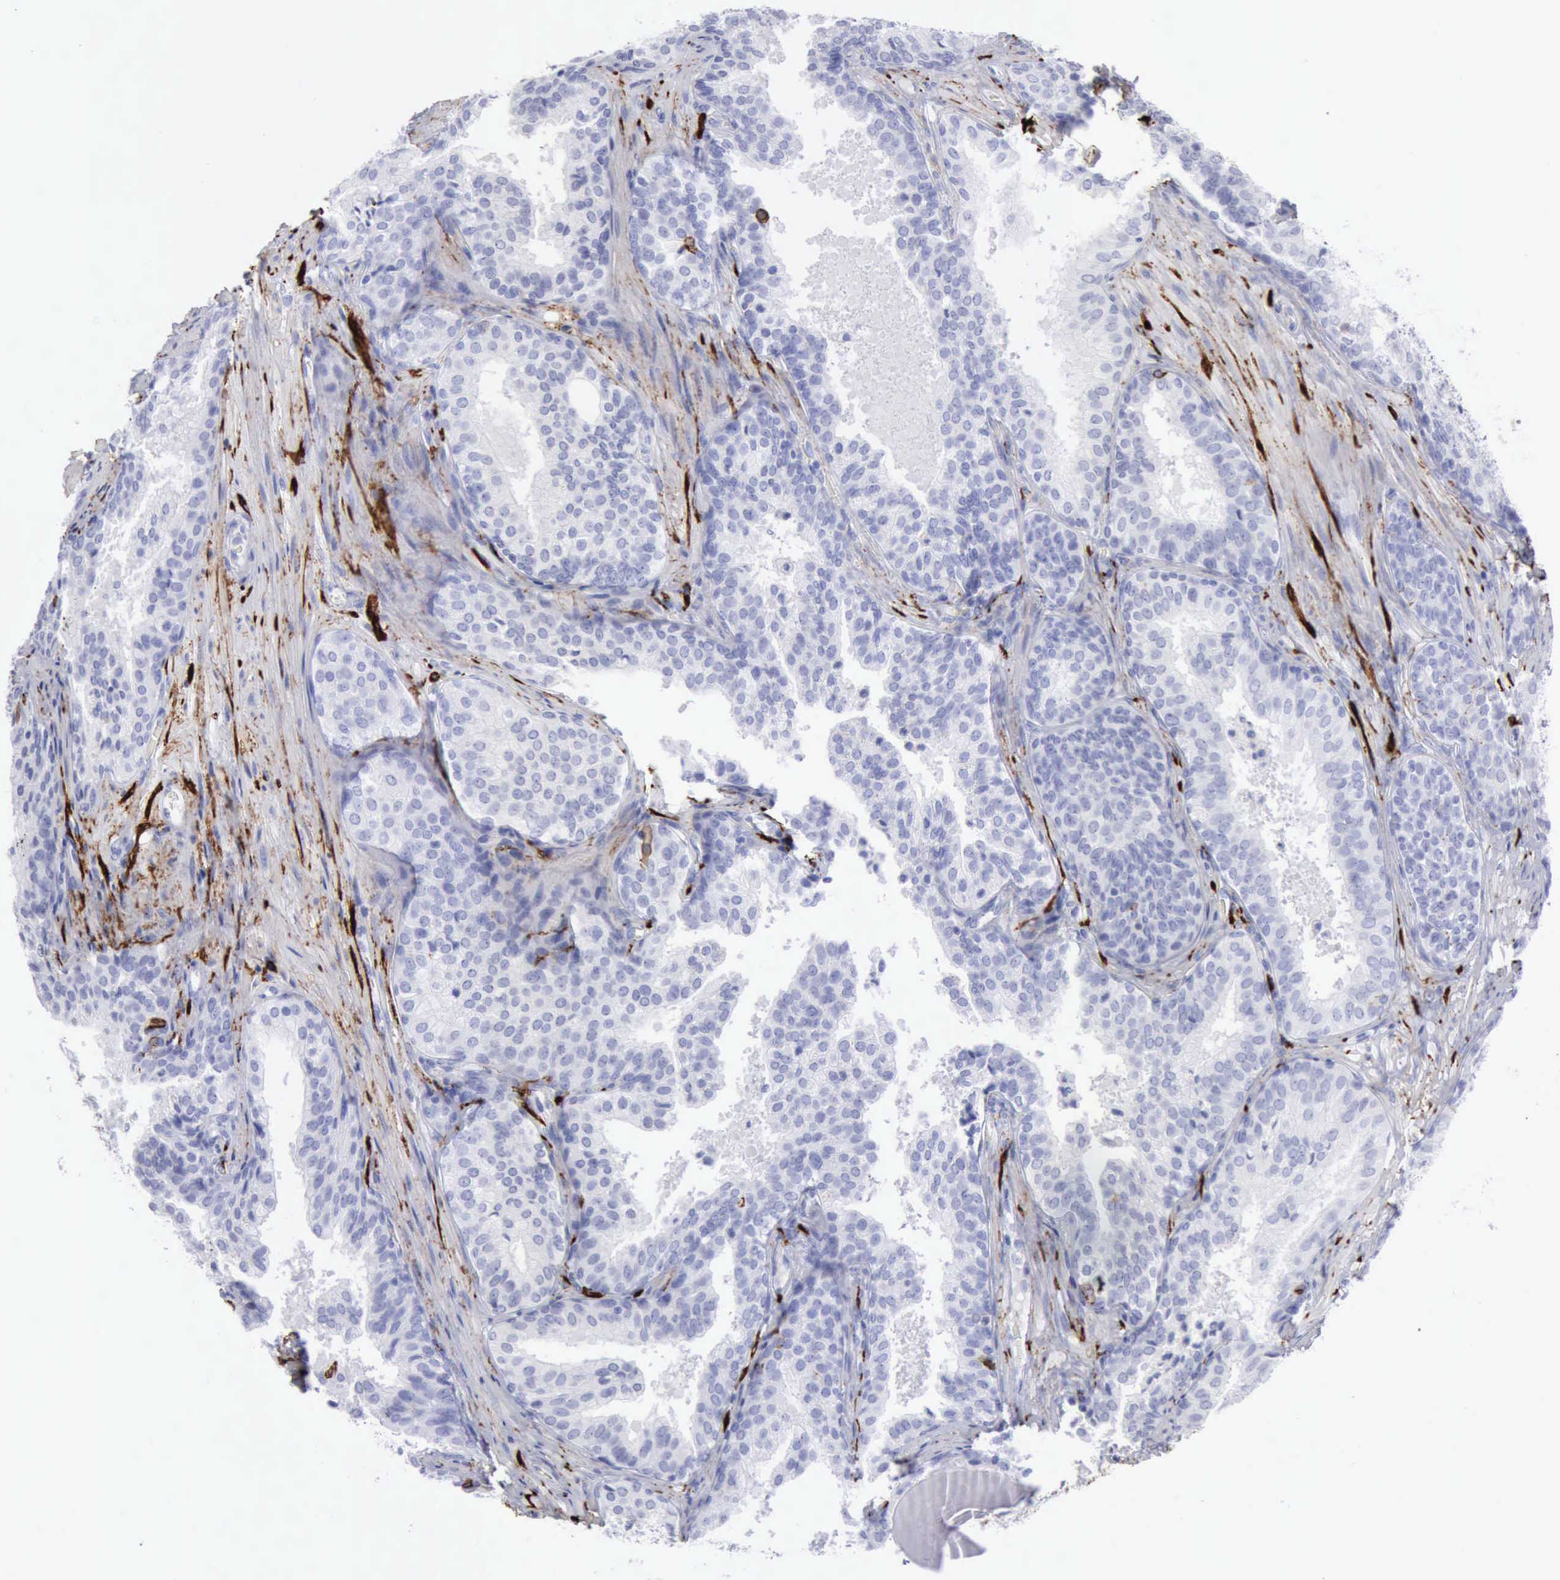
{"staining": {"intensity": "negative", "quantity": "none", "location": "none"}, "tissue": "prostate cancer", "cell_type": "Tumor cells", "image_type": "cancer", "snomed": [{"axis": "morphology", "description": "Adenocarcinoma, Low grade"}, {"axis": "topography", "description": "Prostate"}], "caption": "This is an IHC histopathology image of prostate low-grade adenocarcinoma. There is no staining in tumor cells.", "gene": "NCAM1", "patient": {"sex": "male", "age": 69}}